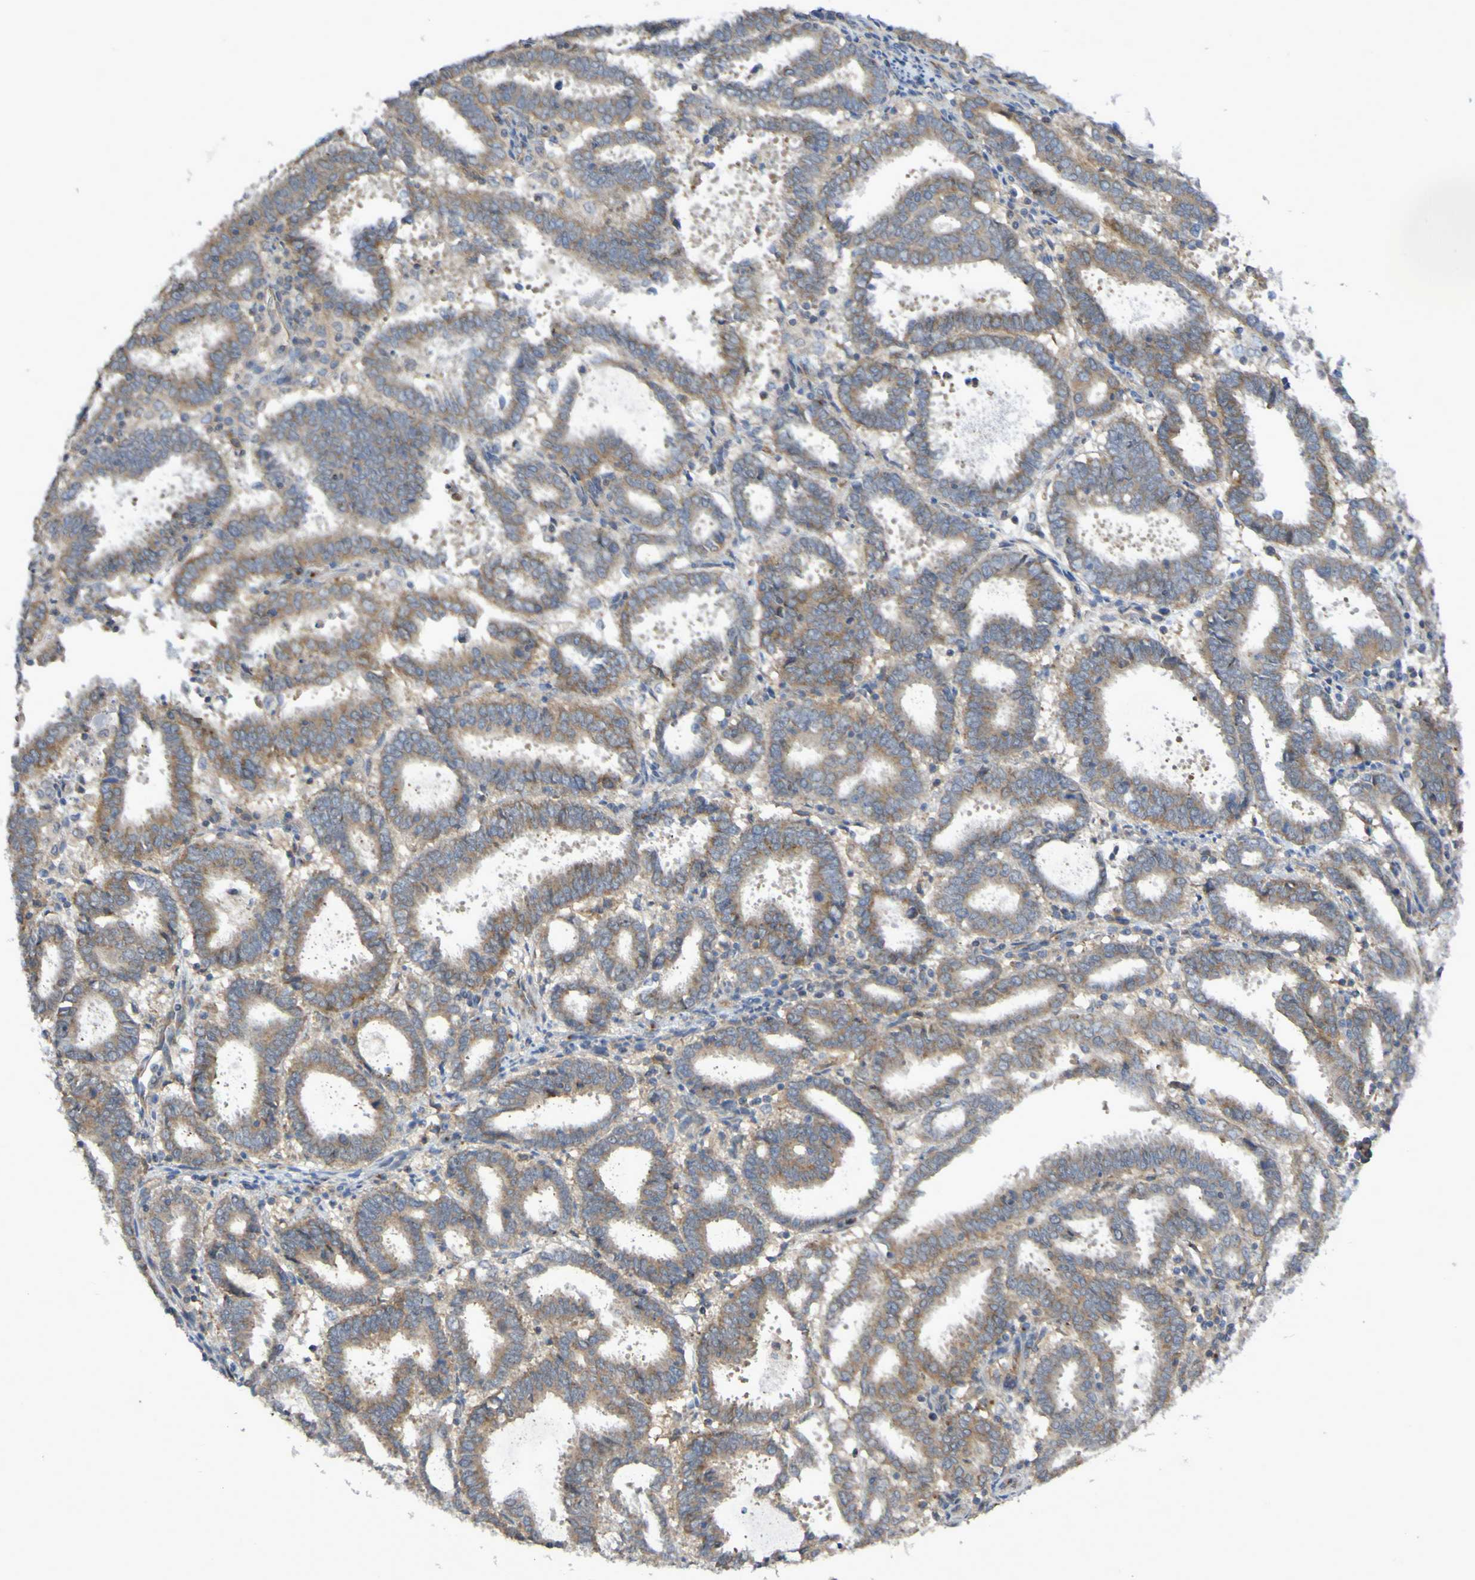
{"staining": {"intensity": "moderate", "quantity": ">75%", "location": "cytoplasmic/membranous"}, "tissue": "endometrial cancer", "cell_type": "Tumor cells", "image_type": "cancer", "snomed": [{"axis": "morphology", "description": "Adenocarcinoma, NOS"}, {"axis": "topography", "description": "Uterus"}], "caption": "This photomicrograph displays adenocarcinoma (endometrial) stained with IHC to label a protein in brown. The cytoplasmic/membranous of tumor cells show moderate positivity for the protein. Nuclei are counter-stained blue.", "gene": "LMBRD2", "patient": {"sex": "female", "age": 83}}